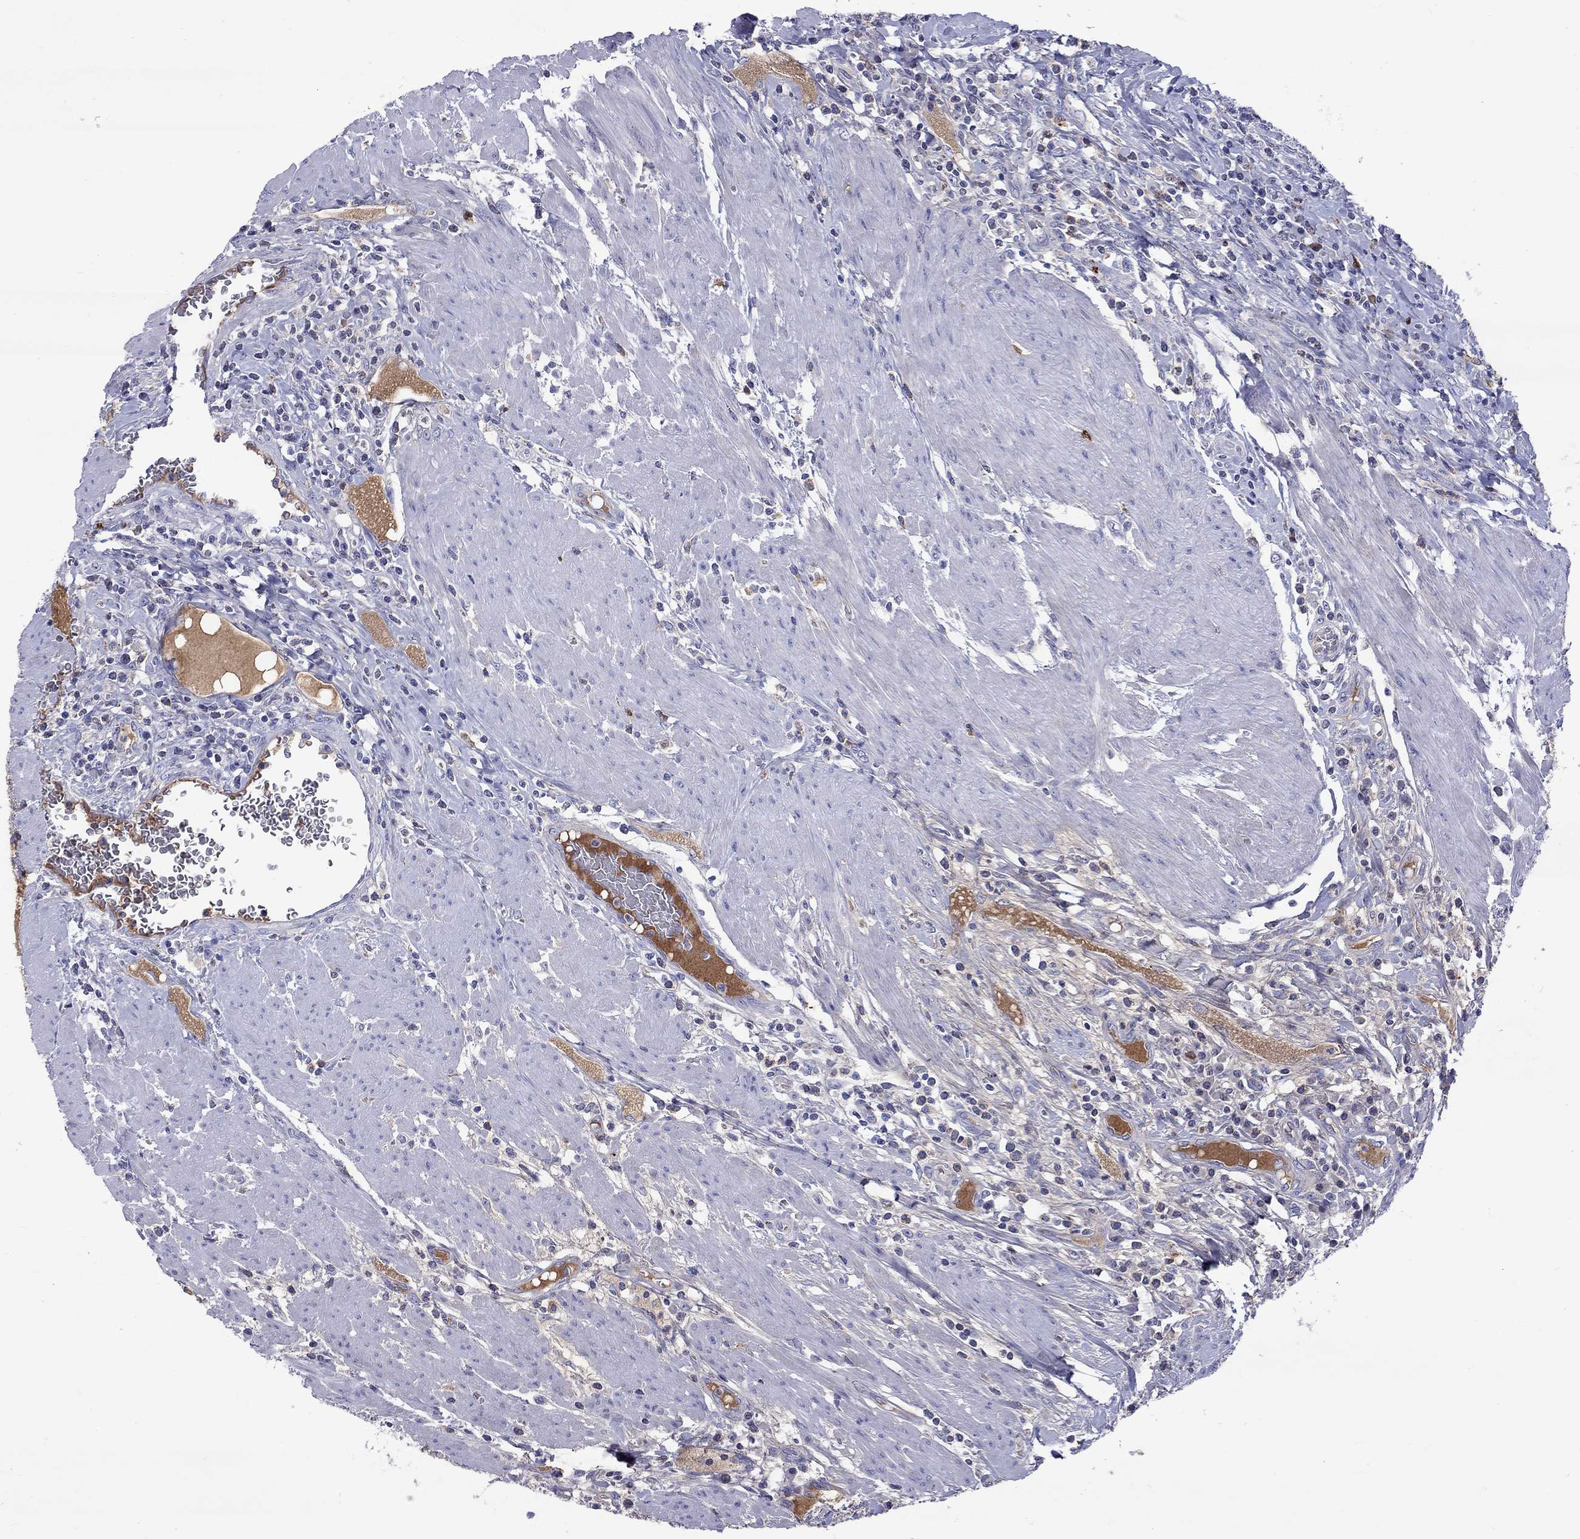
{"staining": {"intensity": "negative", "quantity": "none", "location": "none"}, "tissue": "colorectal cancer", "cell_type": "Tumor cells", "image_type": "cancer", "snomed": [{"axis": "morphology", "description": "Adenocarcinoma, NOS"}, {"axis": "topography", "description": "Colon"}], "caption": "DAB immunohistochemical staining of human colorectal cancer demonstrates no significant staining in tumor cells.", "gene": "SERPINA3", "patient": {"sex": "male", "age": 53}}